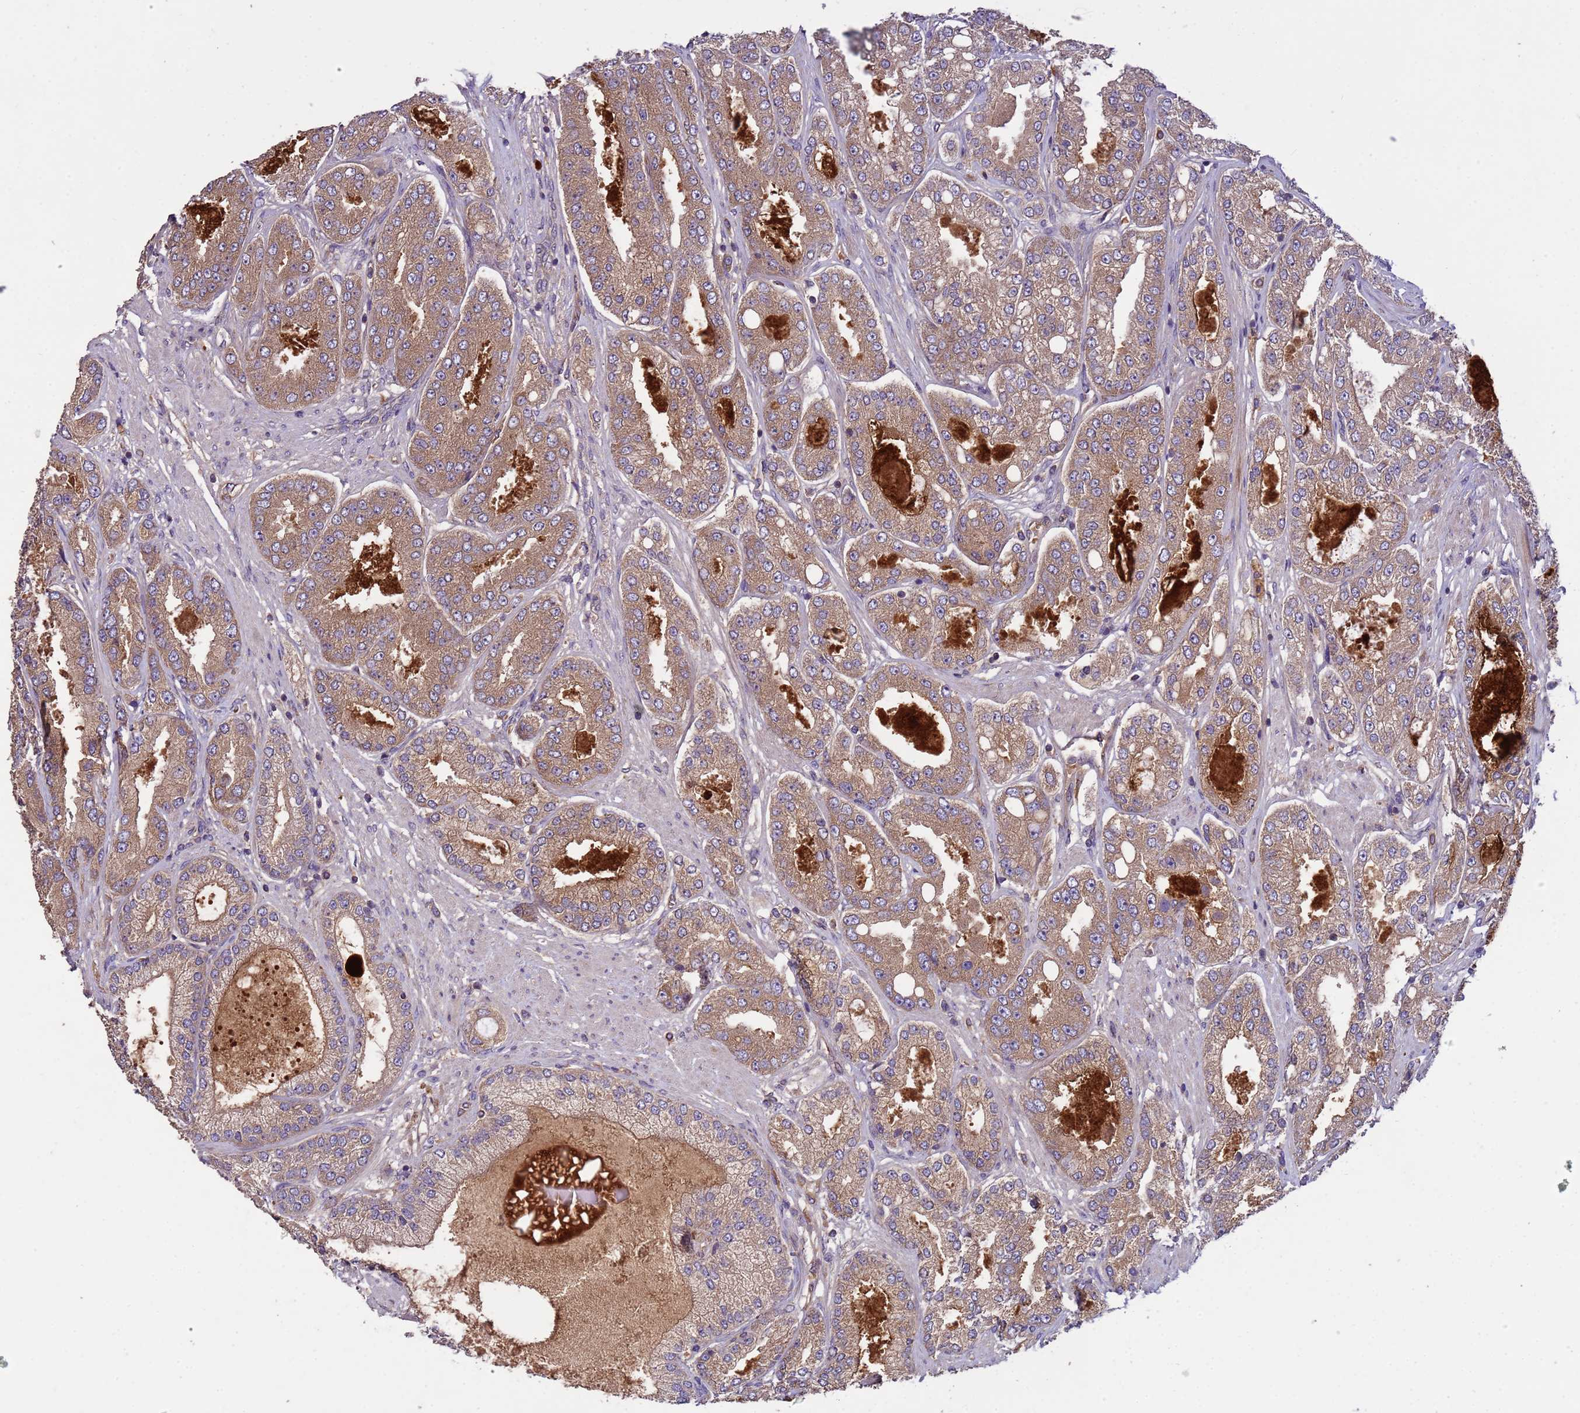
{"staining": {"intensity": "weak", "quantity": ">75%", "location": "cytoplasmic/membranous"}, "tissue": "prostate cancer", "cell_type": "Tumor cells", "image_type": "cancer", "snomed": [{"axis": "morphology", "description": "Adenocarcinoma, High grade"}, {"axis": "topography", "description": "Prostate"}], "caption": "The photomicrograph demonstrates staining of prostate cancer (high-grade adenocarcinoma), revealing weak cytoplasmic/membranous protein staining (brown color) within tumor cells. The staining was performed using DAB (3,3'-diaminobenzidine), with brown indicating positive protein expression. Nuclei are stained blue with hematoxylin.", "gene": "RAB10", "patient": {"sex": "male", "age": 71}}